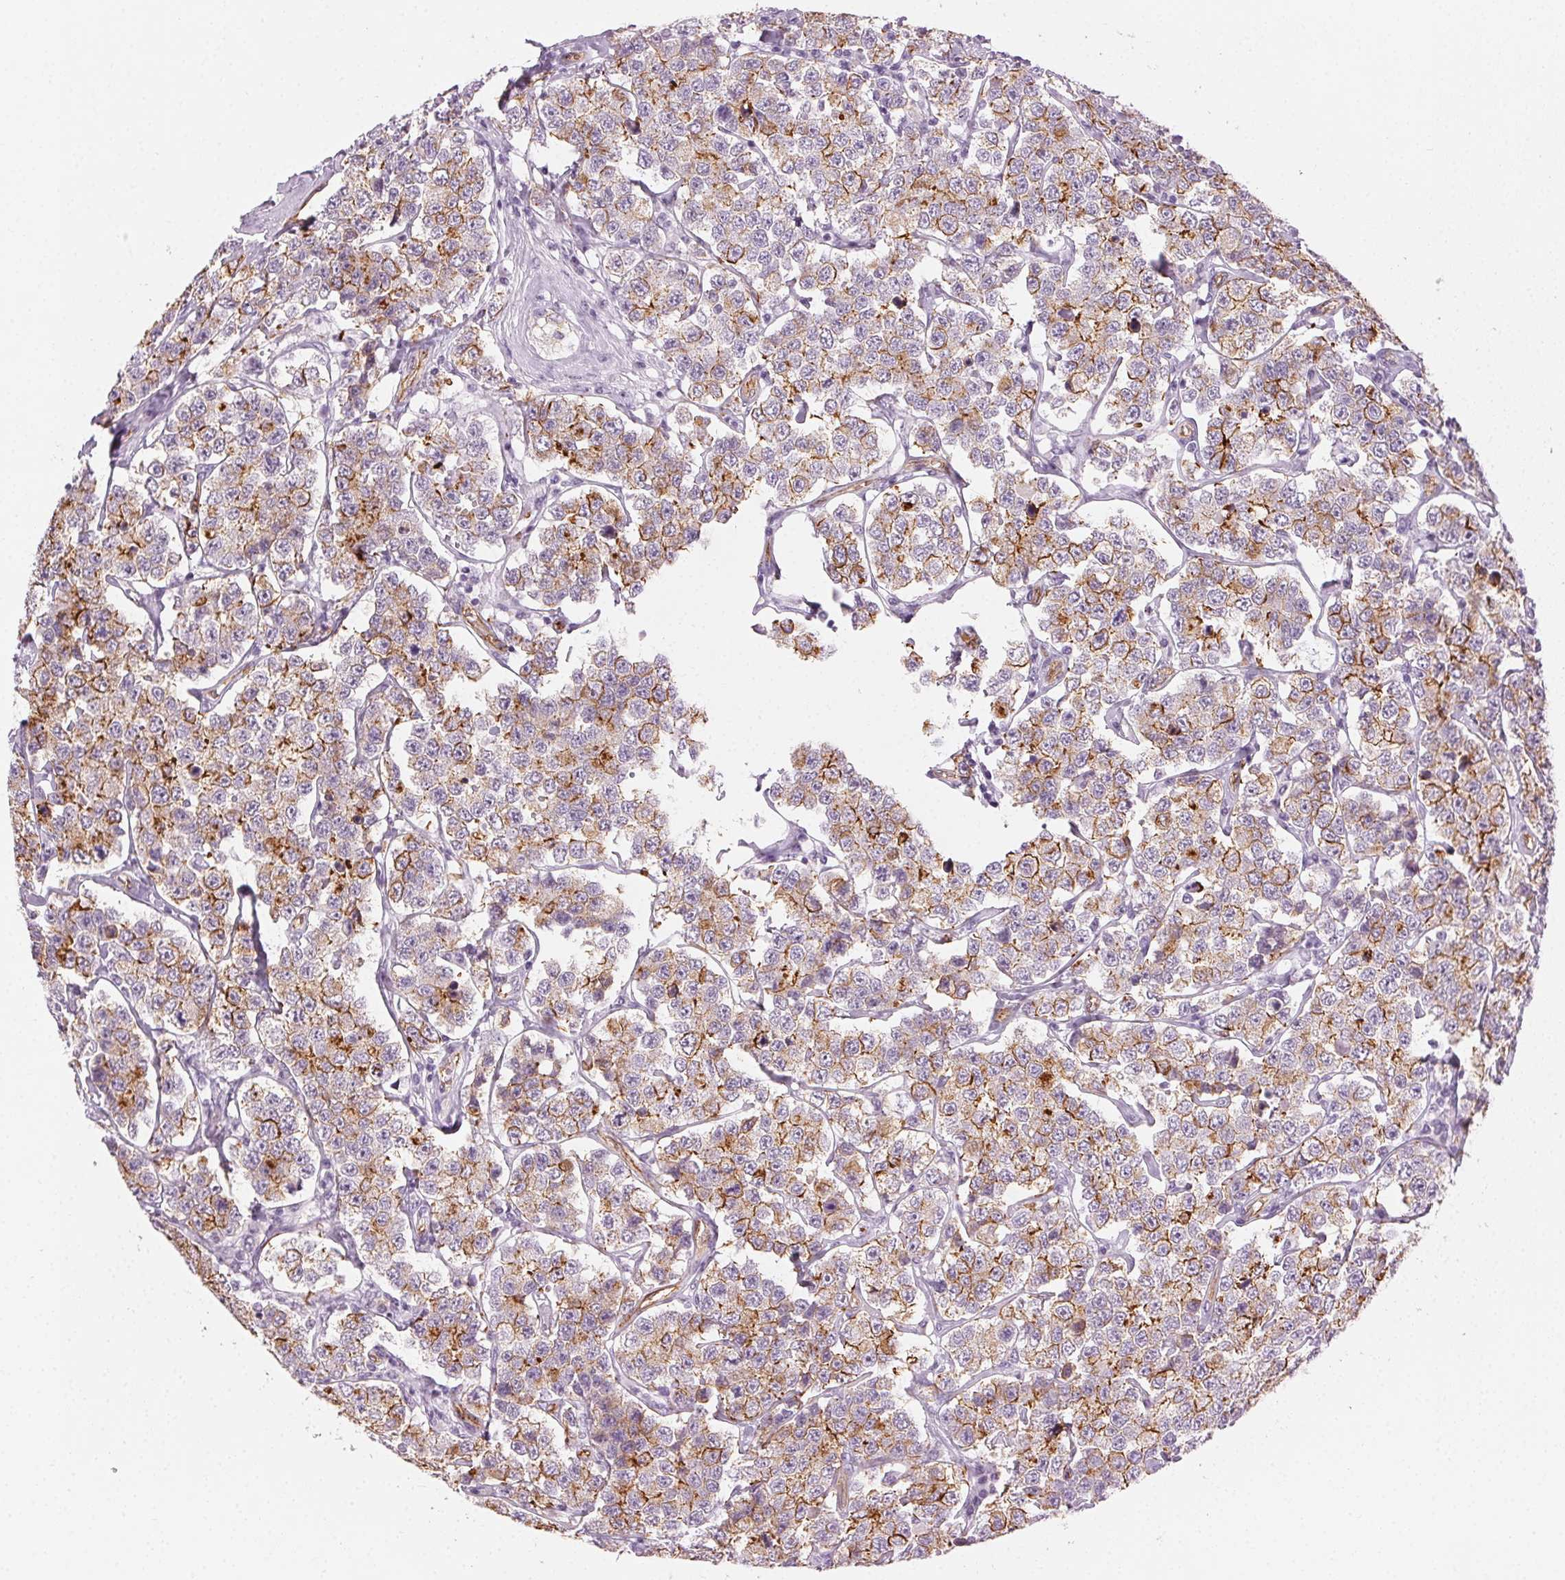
{"staining": {"intensity": "strong", "quantity": ">75%", "location": "cytoplasmic/membranous"}, "tissue": "testis cancer", "cell_type": "Tumor cells", "image_type": "cancer", "snomed": [{"axis": "morphology", "description": "Seminoma, NOS"}, {"axis": "topography", "description": "Testis"}], "caption": "Tumor cells demonstrate high levels of strong cytoplasmic/membranous expression in approximately >75% of cells in human testis seminoma. The staining is performed using DAB (3,3'-diaminobenzidine) brown chromogen to label protein expression. The nuclei are counter-stained blue using hematoxylin.", "gene": "AIF1L", "patient": {"sex": "male", "age": 34}}